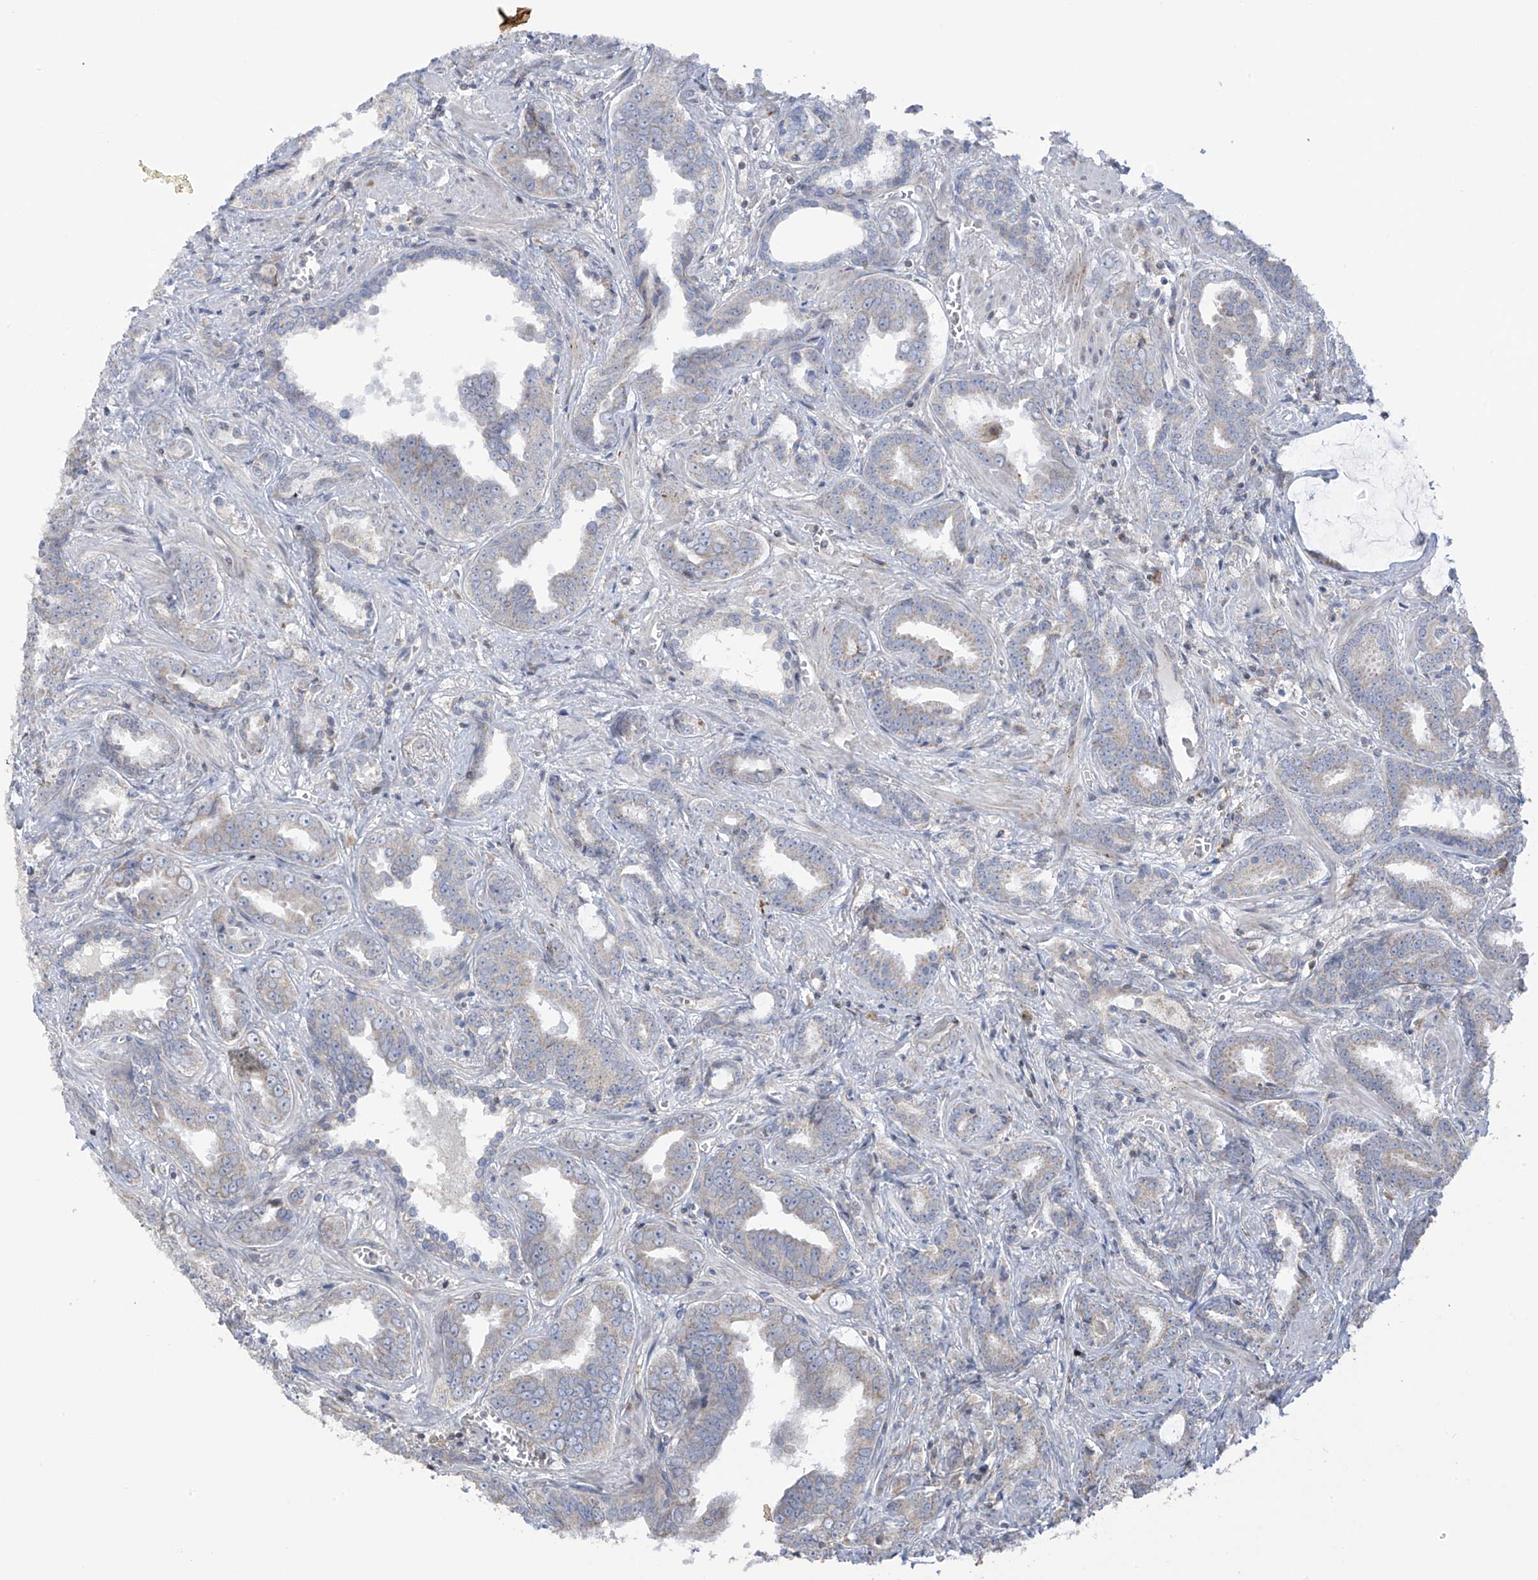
{"staining": {"intensity": "negative", "quantity": "none", "location": "none"}, "tissue": "prostate cancer", "cell_type": "Tumor cells", "image_type": "cancer", "snomed": [{"axis": "morphology", "description": "Adenocarcinoma, High grade"}, {"axis": "topography", "description": "Prostate and seminal vesicle, NOS"}], "caption": "DAB immunohistochemical staining of human prostate high-grade adenocarcinoma displays no significant positivity in tumor cells. (Brightfield microscopy of DAB immunohistochemistry at high magnification).", "gene": "SLCO4A1", "patient": {"sex": "male", "age": 67}}